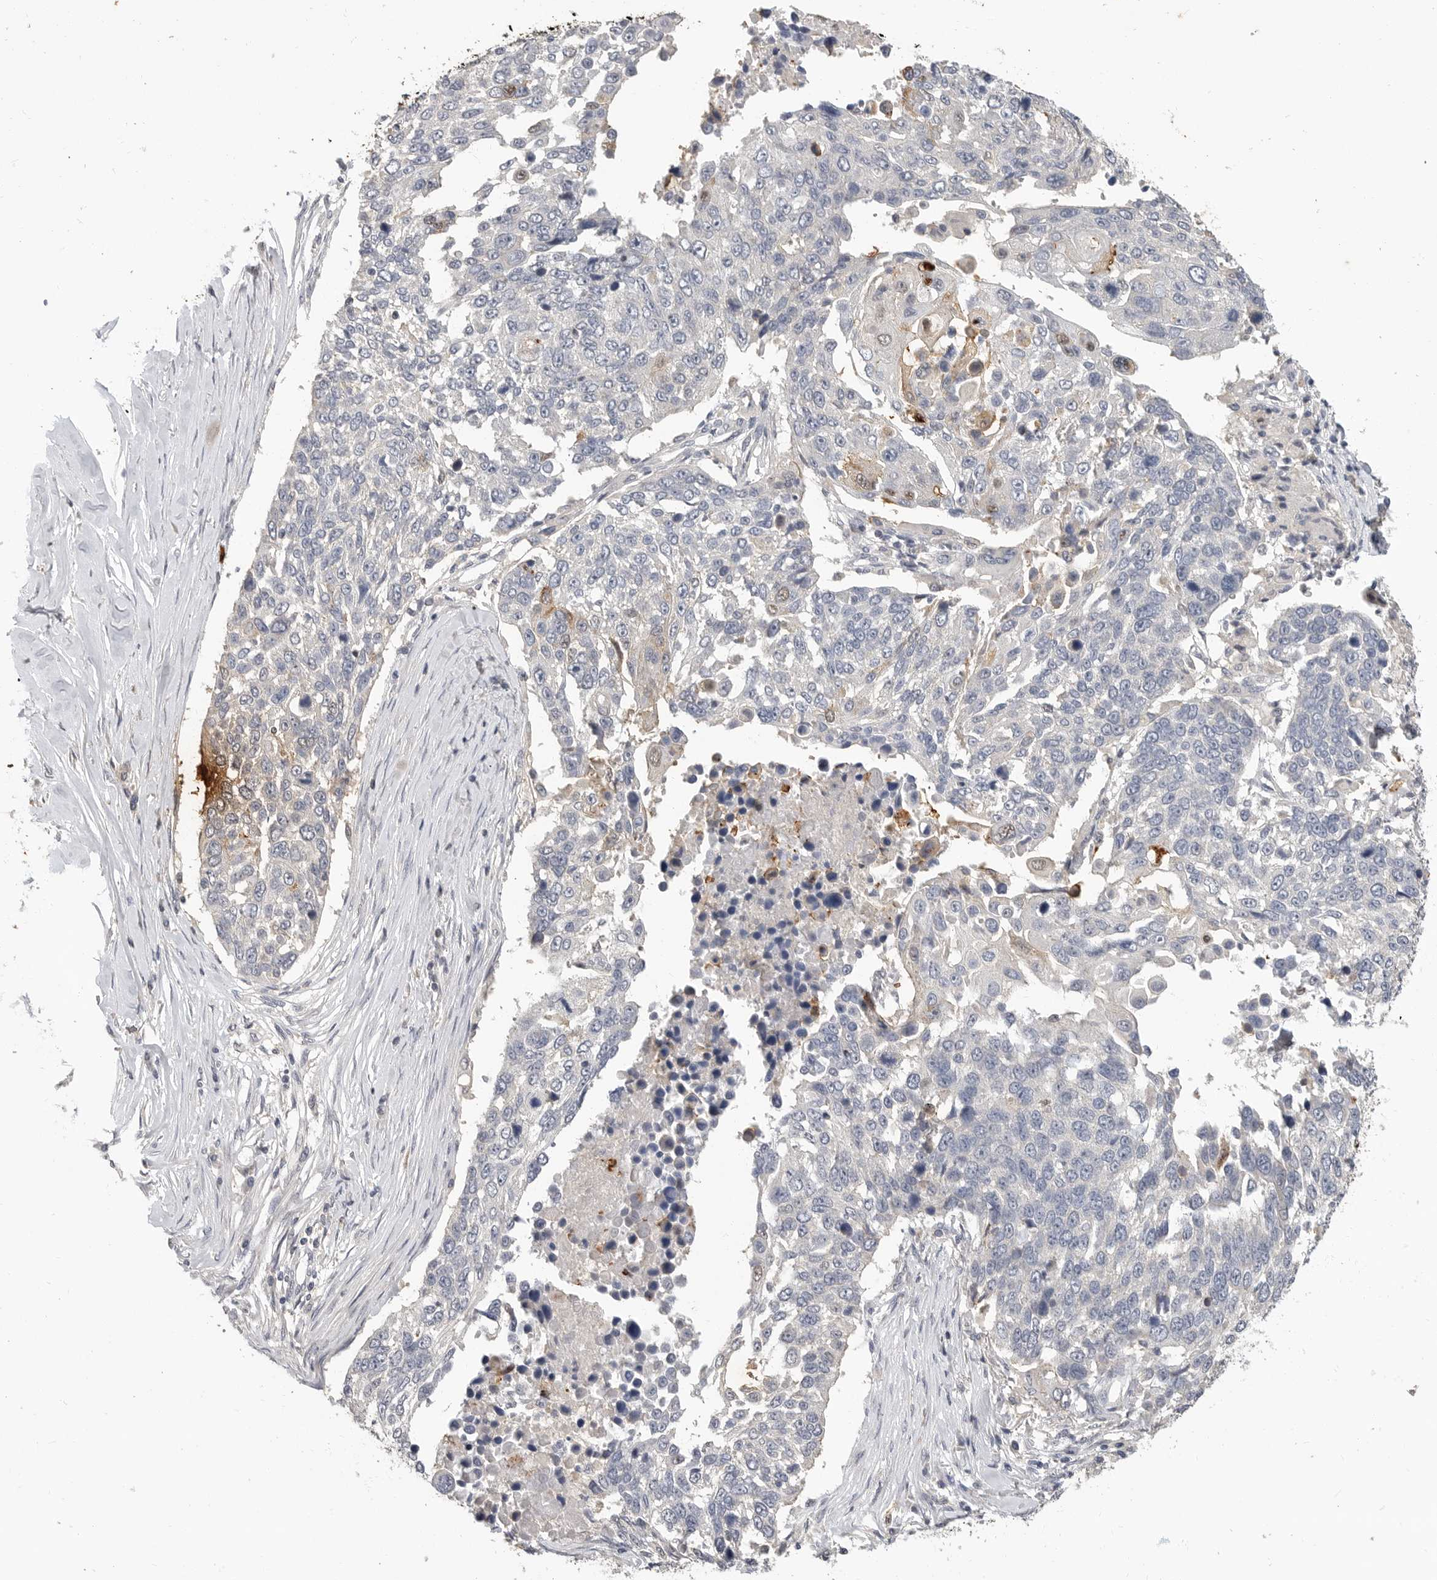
{"staining": {"intensity": "negative", "quantity": "none", "location": "none"}, "tissue": "lung cancer", "cell_type": "Tumor cells", "image_type": "cancer", "snomed": [{"axis": "morphology", "description": "Squamous cell carcinoma, NOS"}, {"axis": "topography", "description": "Lung"}], "caption": "Immunohistochemical staining of human lung squamous cell carcinoma reveals no significant positivity in tumor cells.", "gene": "LTBR", "patient": {"sex": "male", "age": 66}}